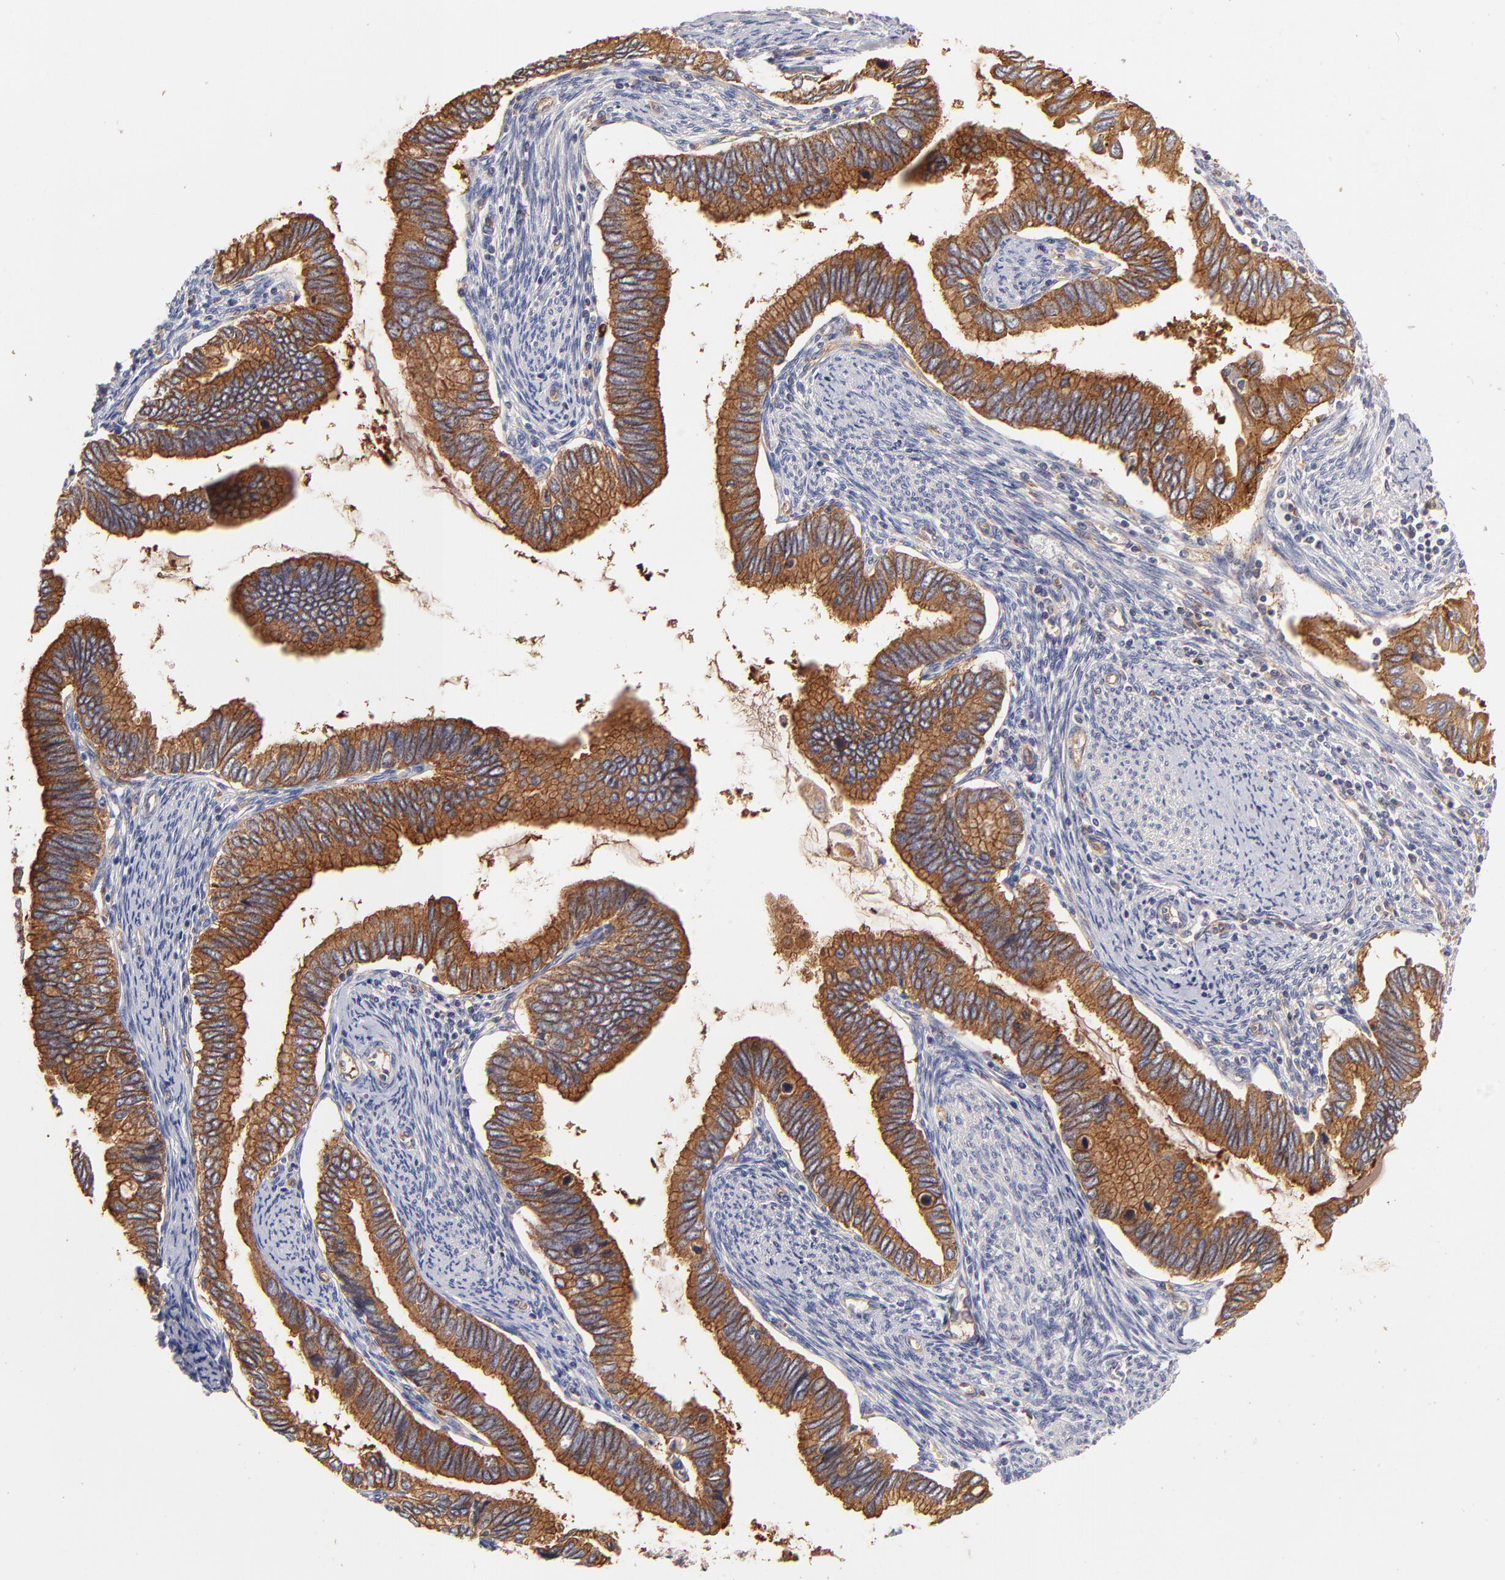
{"staining": {"intensity": "moderate", "quantity": ">75%", "location": "cytoplasmic/membranous"}, "tissue": "cervical cancer", "cell_type": "Tumor cells", "image_type": "cancer", "snomed": [{"axis": "morphology", "description": "Adenocarcinoma, NOS"}, {"axis": "topography", "description": "Cervix"}], "caption": "Immunohistochemistry of human adenocarcinoma (cervical) exhibits medium levels of moderate cytoplasmic/membranous staining in approximately >75% of tumor cells.", "gene": "CD2AP", "patient": {"sex": "female", "age": 49}}